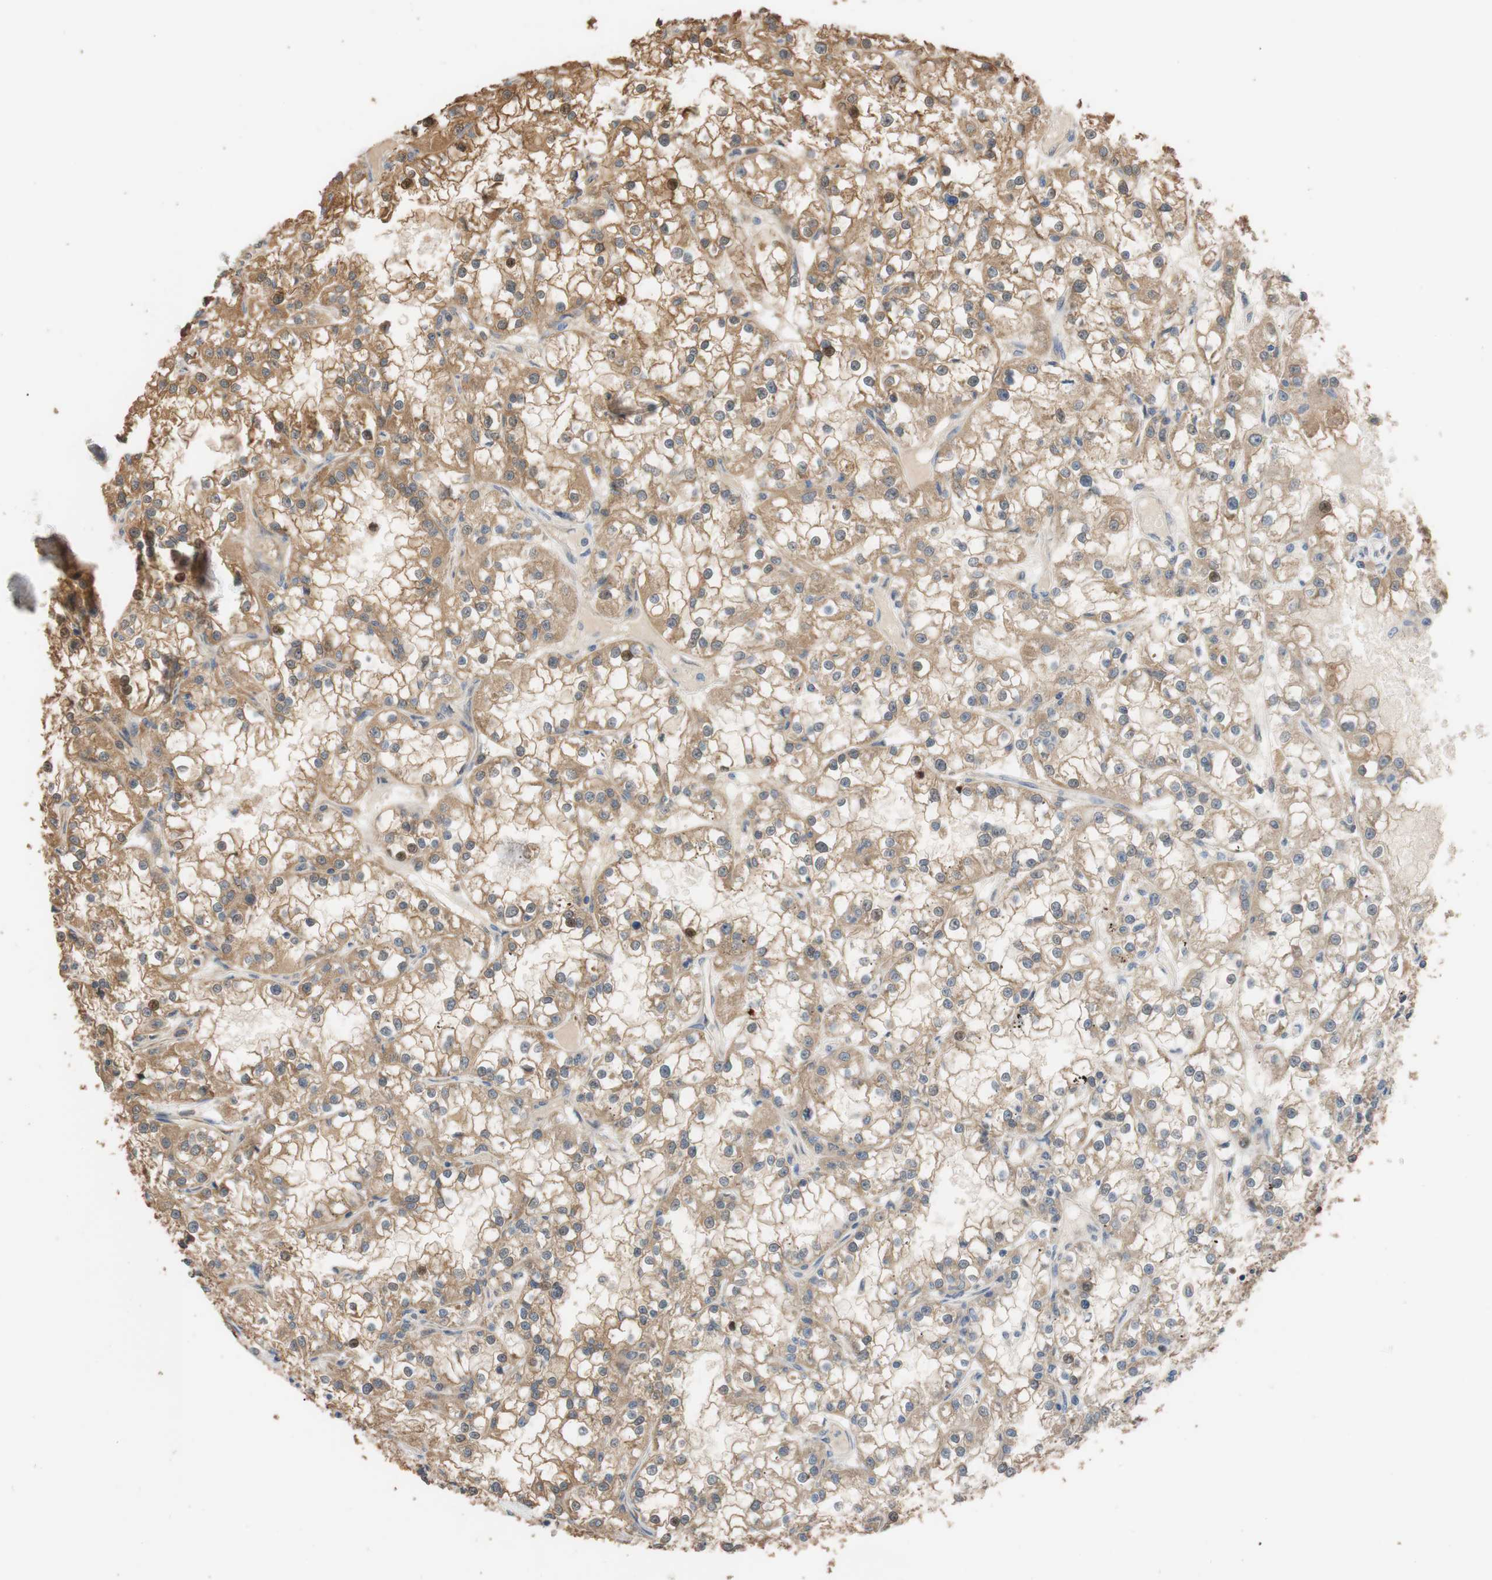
{"staining": {"intensity": "strong", "quantity": "25%-75%", "location": "cytoplasmic/membranous"}, "tissue": "renal cancer", "cell_type": "Tumor cells", "image_type": "cancer", "snomed": [{"axis": "morphology", "description": "Adenocarcinoma, NOS"}, {"axis": "topography", "description": "Kidney"}], "caption": "Adenocarcinoma (renal) tissue exhibits strong cytoplasmic/membranous expression in about 25%-75% of tumor cells, visualized by immunohistochemistry.", "gene": "ALDH1A2", "patient": {"sex": "female", "age": 52}}